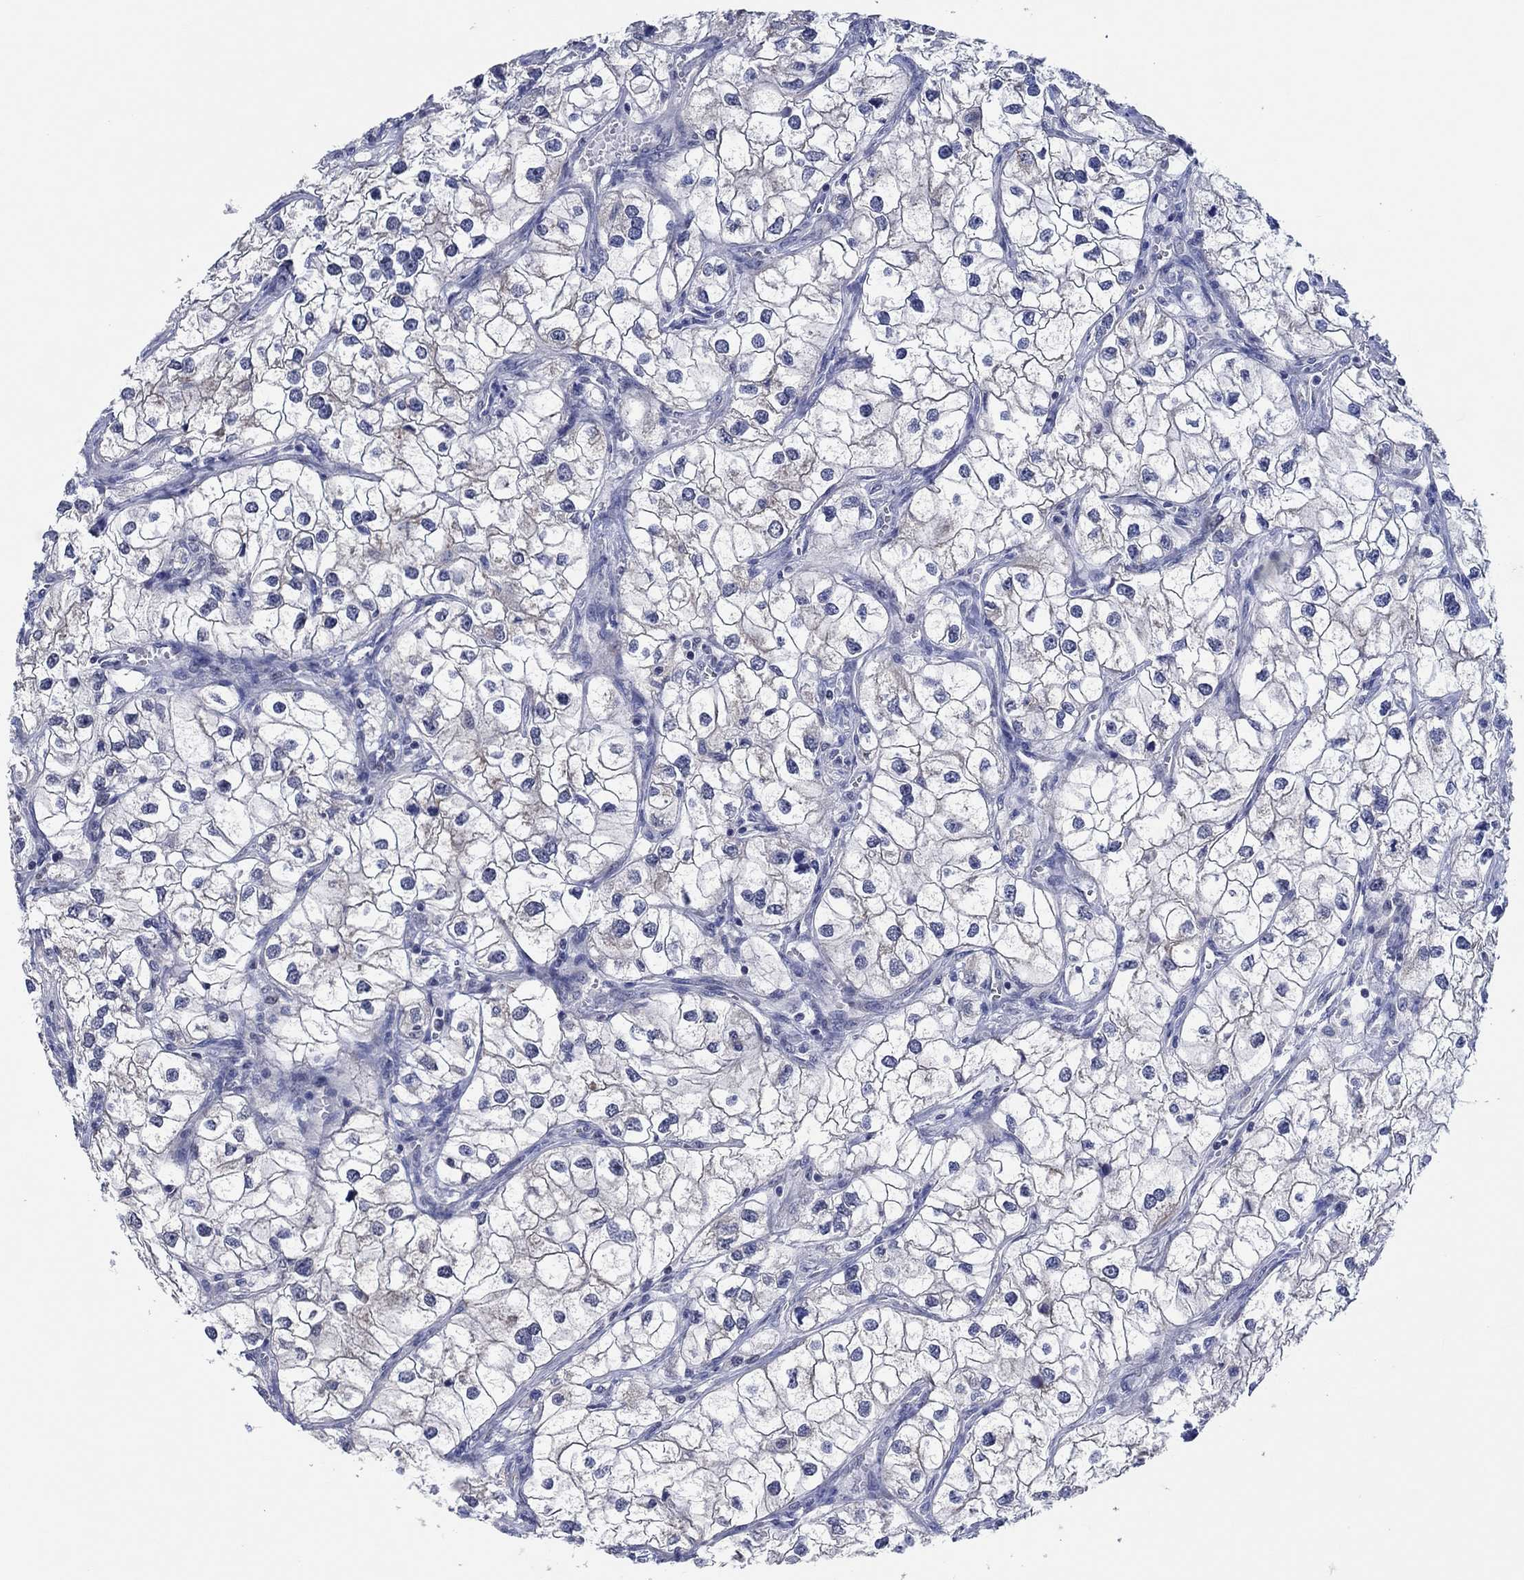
{"staining": {"intensity": "negative", "quantity": "none", "location": "none"}, "tissue": "renal cancer", "cell_type": "Tumor cells", "image_type": "cancer", "snomed": [{"axis": "morphology", "description": "Adenocarcinoma, NOS"}, {"axis": "topography", "description": "Kidney"}], "caption": "Tumor cells show no significant protein expression in renal cancer.", "gene": "PRRT3", "patient": {"sex": "male", "age": 59}}